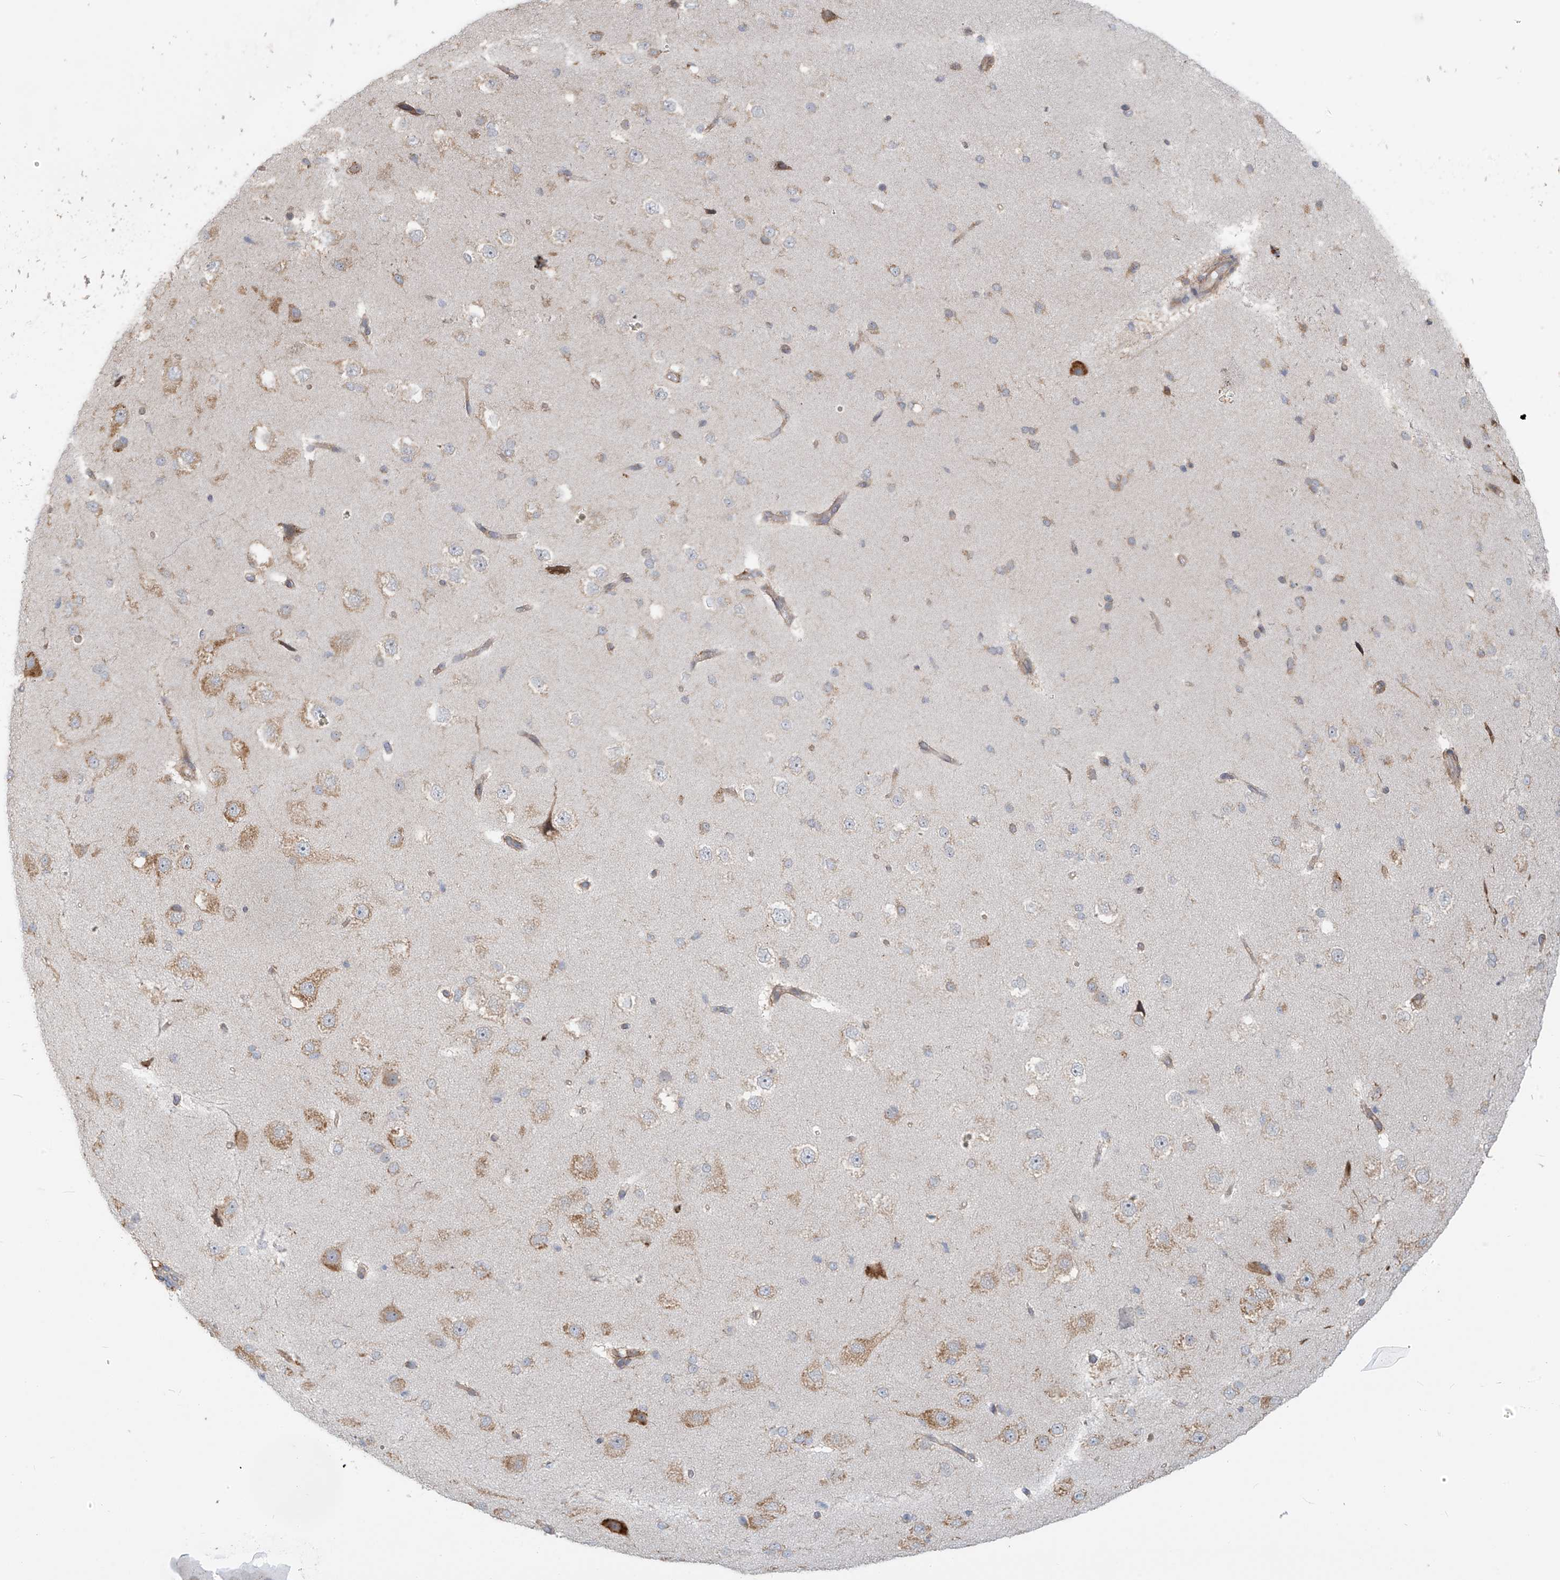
{"staining": {"intensity": "moderate", "quantity": "<25%", "location": "cytoplasmic/membranous"}, "tissue": "cerebral cortex", "cell_type": "Endothelial cells", "image_type": "normal", "snomed": [{"axis": "morphology", "description": "Normal tissue, NOS"}, {"axis": "morphology", "description": "Developmental malformation"}, {"axis": "topography", "description": "Cerebral cortex"}], "caption": "Brown immunohistochemical staining in normal cerebral cortex demonstrates moderate cytoplasmic/membranous expression in approximately <25% of endothelial cells. (brown staining indicates protein expression, while blue staining denotes nuclei).", "gene": "KATNIP", "patient": {"sex": "female", "age": 30}}